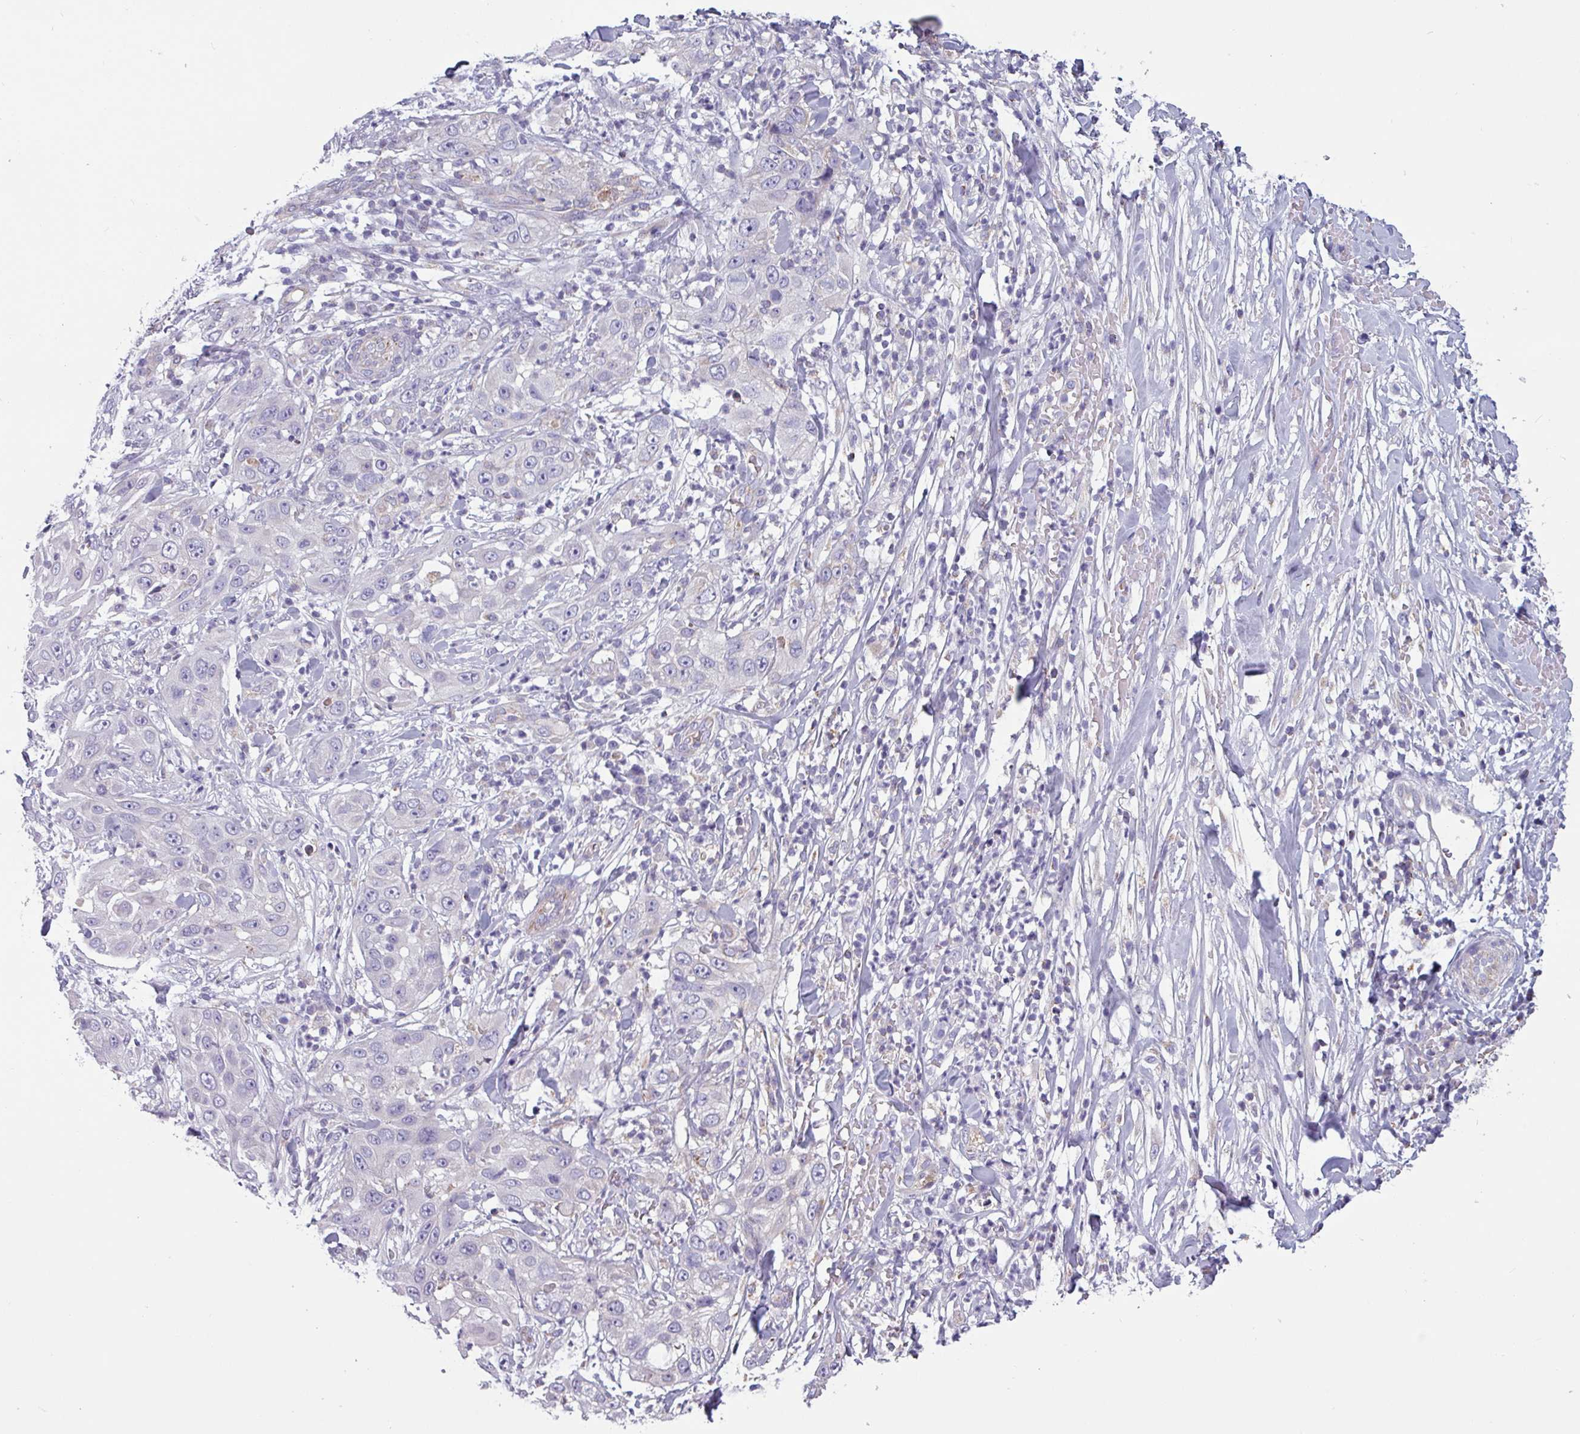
{"staining": {"intensity": "negative", "quantity": "none", "location": "none"}, "tissue": "skin cancer", "cell_type": "Tumor cells", "image_type": "cancer", "snomed": [{"axis": "morphology", "description": "Squamous cell carcinoma, NOS"}, {"axis": "topography", "description": "Skin"}], "caption": "Immunohistochemistry (IHC) image of human skin cancer (squamous cell carcinoma) stained for a protein (brown), which demonstrates no positivity in tumor cells.", "gene": "CAMK1", "patient": {"sex": "female", "age": 44}}